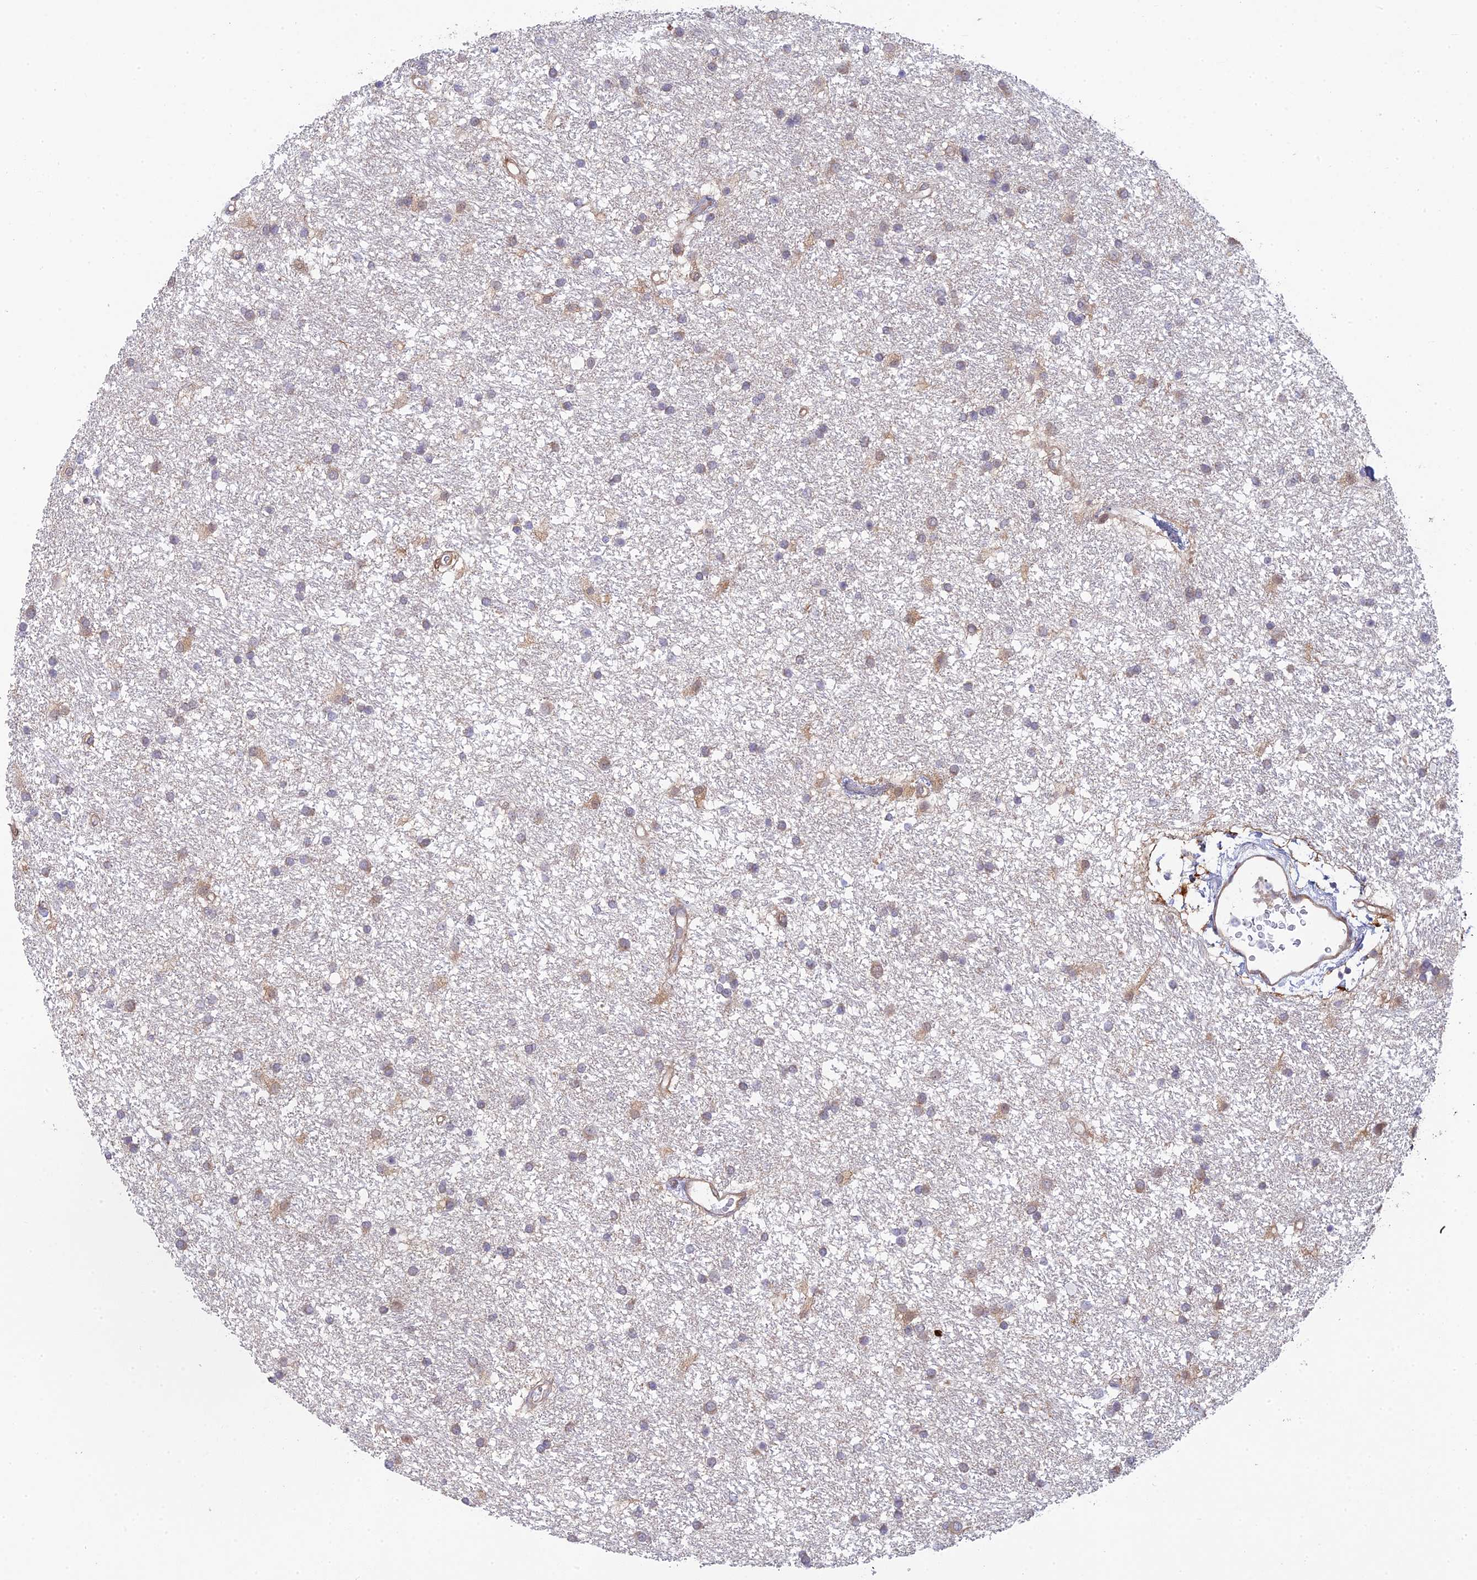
{"staining": {"intensity": "weak", "quantity": "<25%", "location": "cytoplasmic/membranous"}, "tissue": "glioma", "cell_type": "Tumor cells", "image_type": "cancer", "snomed": [{"axis": "morphology", "description": "Glioma, malignant, High grade"}, {"axis": "topography", "description": "Brain"}], "caption": "Image shows no significant protein staining in tumor cells of malignant glioma (high-grade).", "gene": "INCA1", "patient": {"sex": "male", "age": 77}}